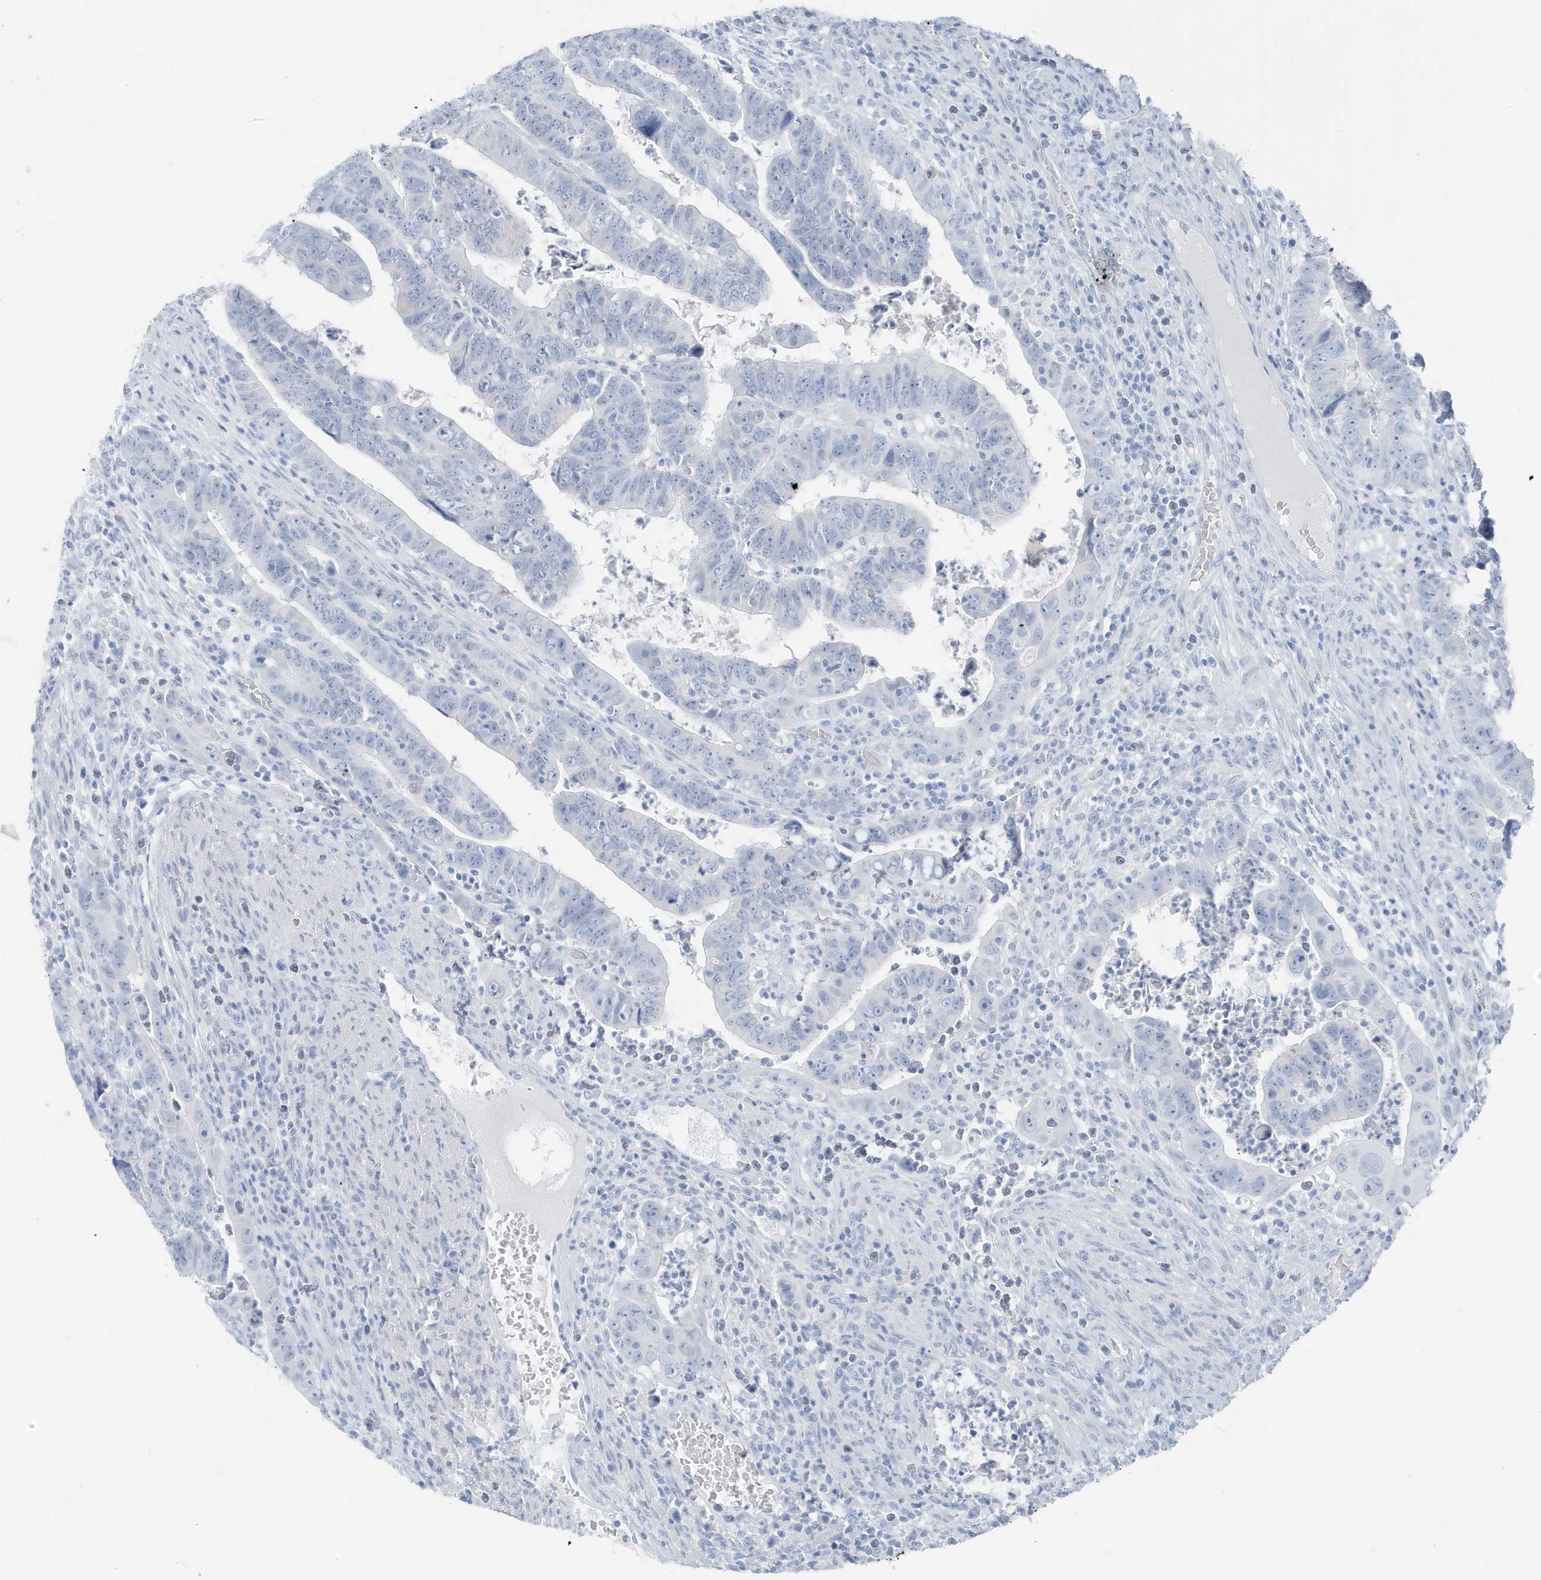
{"staining": {"intensity": "negative", "quantity": "none", "location": "none"}, "tissue": "colorectal cancer", "cell_type": "Tumor cells", "image_type": "cancer", "snomed": [{"axis": "morphology", "description": "Normal tissue, NOS"}, {"axis": "morphology", "description": "Adenocarcinoma, NOS"}, {"axis": "topography", "description": "Rectum"}], "caption": "IHC of colorectal adenocarcinoma exhibits no positivity in tumor cells.", "gene": "ZFP64", "patient": {"sex": "female", "age": 65}}